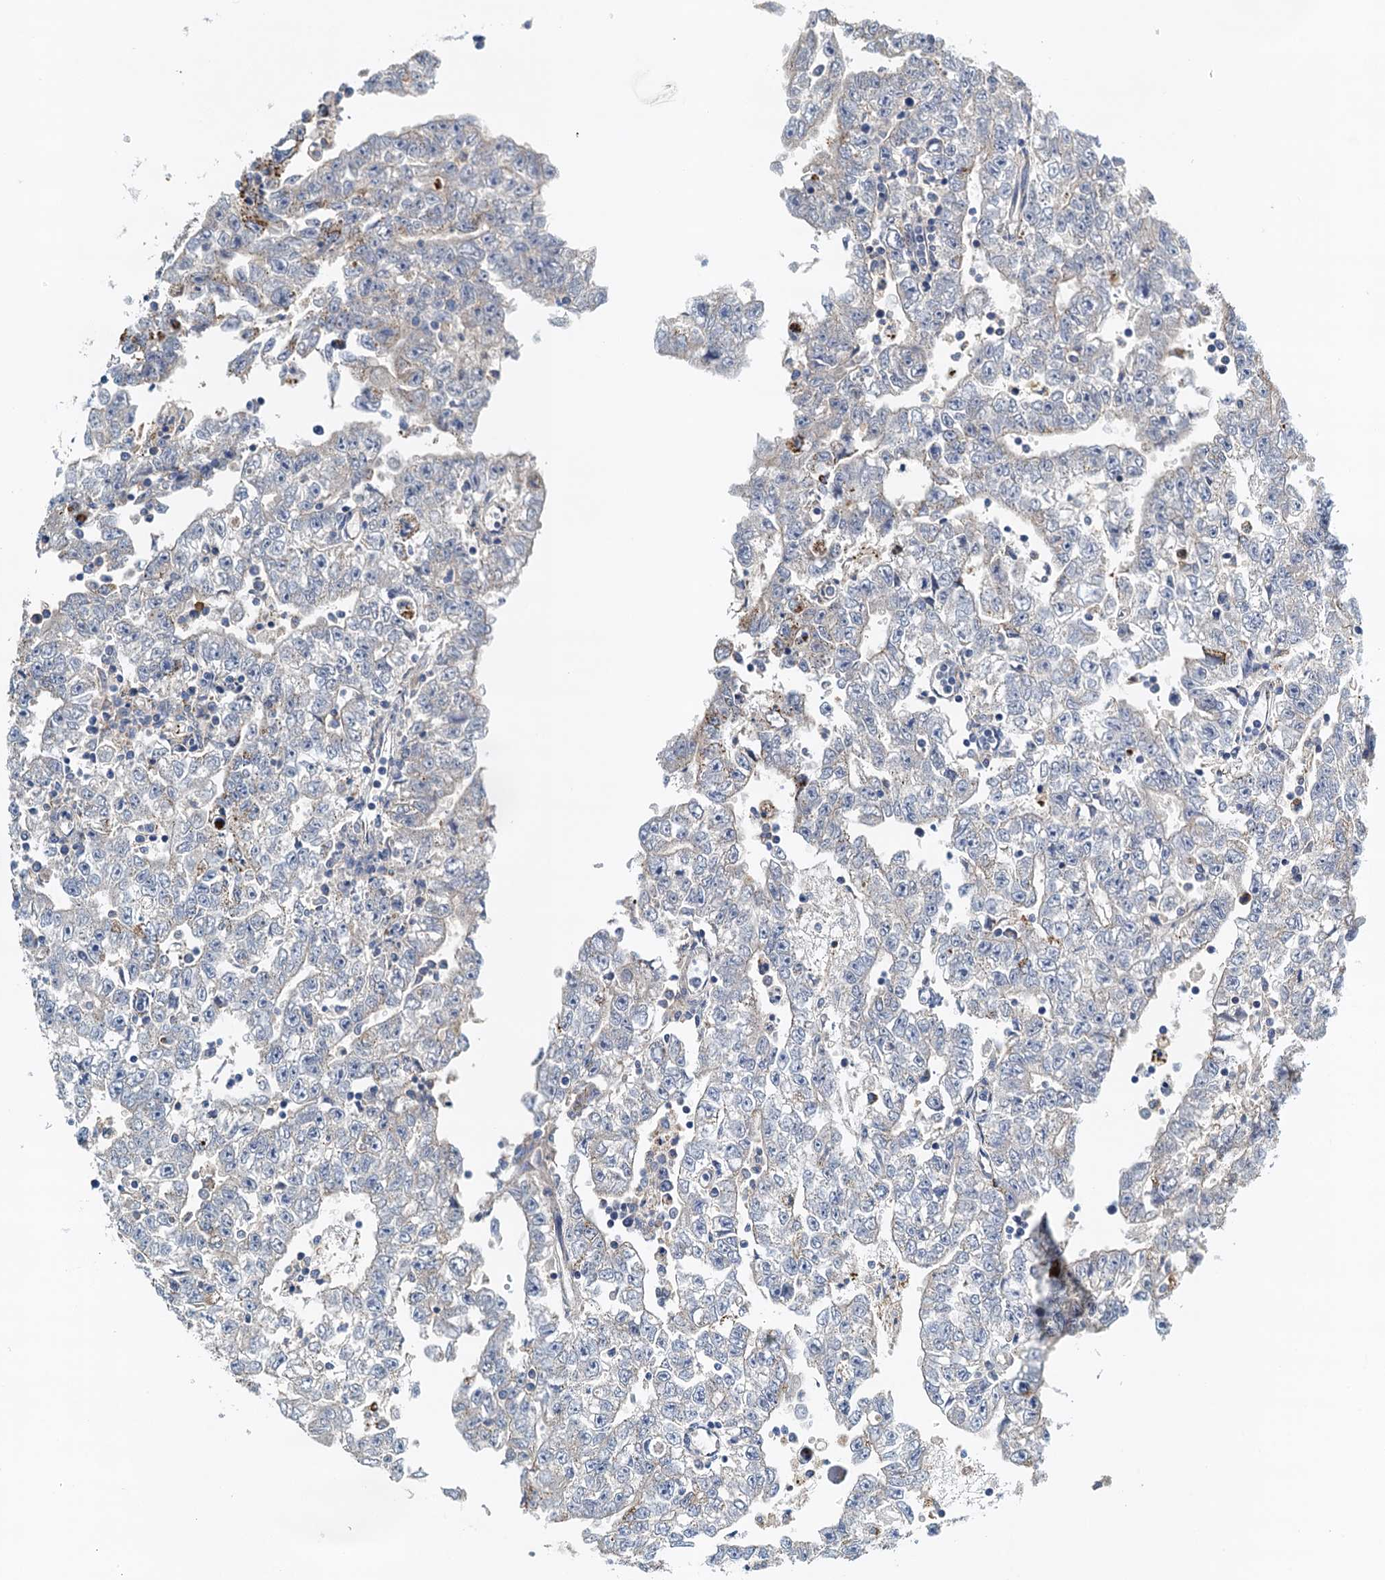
{"staining": {"intensity": "negative", "quantity": "none", "location": "none"}, "tissue": "testis cancer", "cell_type": "Tumor cells", "image_type": "cancer", "snomed": [{"axis": "morphology", "description": "Carcinoma, Embryonal, NOS"}, {"axis": "topography", "description": "Testis"}], "caption": "The image exhibits no significant positivity in tumor cells of testis cancer (embryonal carcinoma).", "gene": "POC1A", "patient": {"sex": "male", "age": 25}}